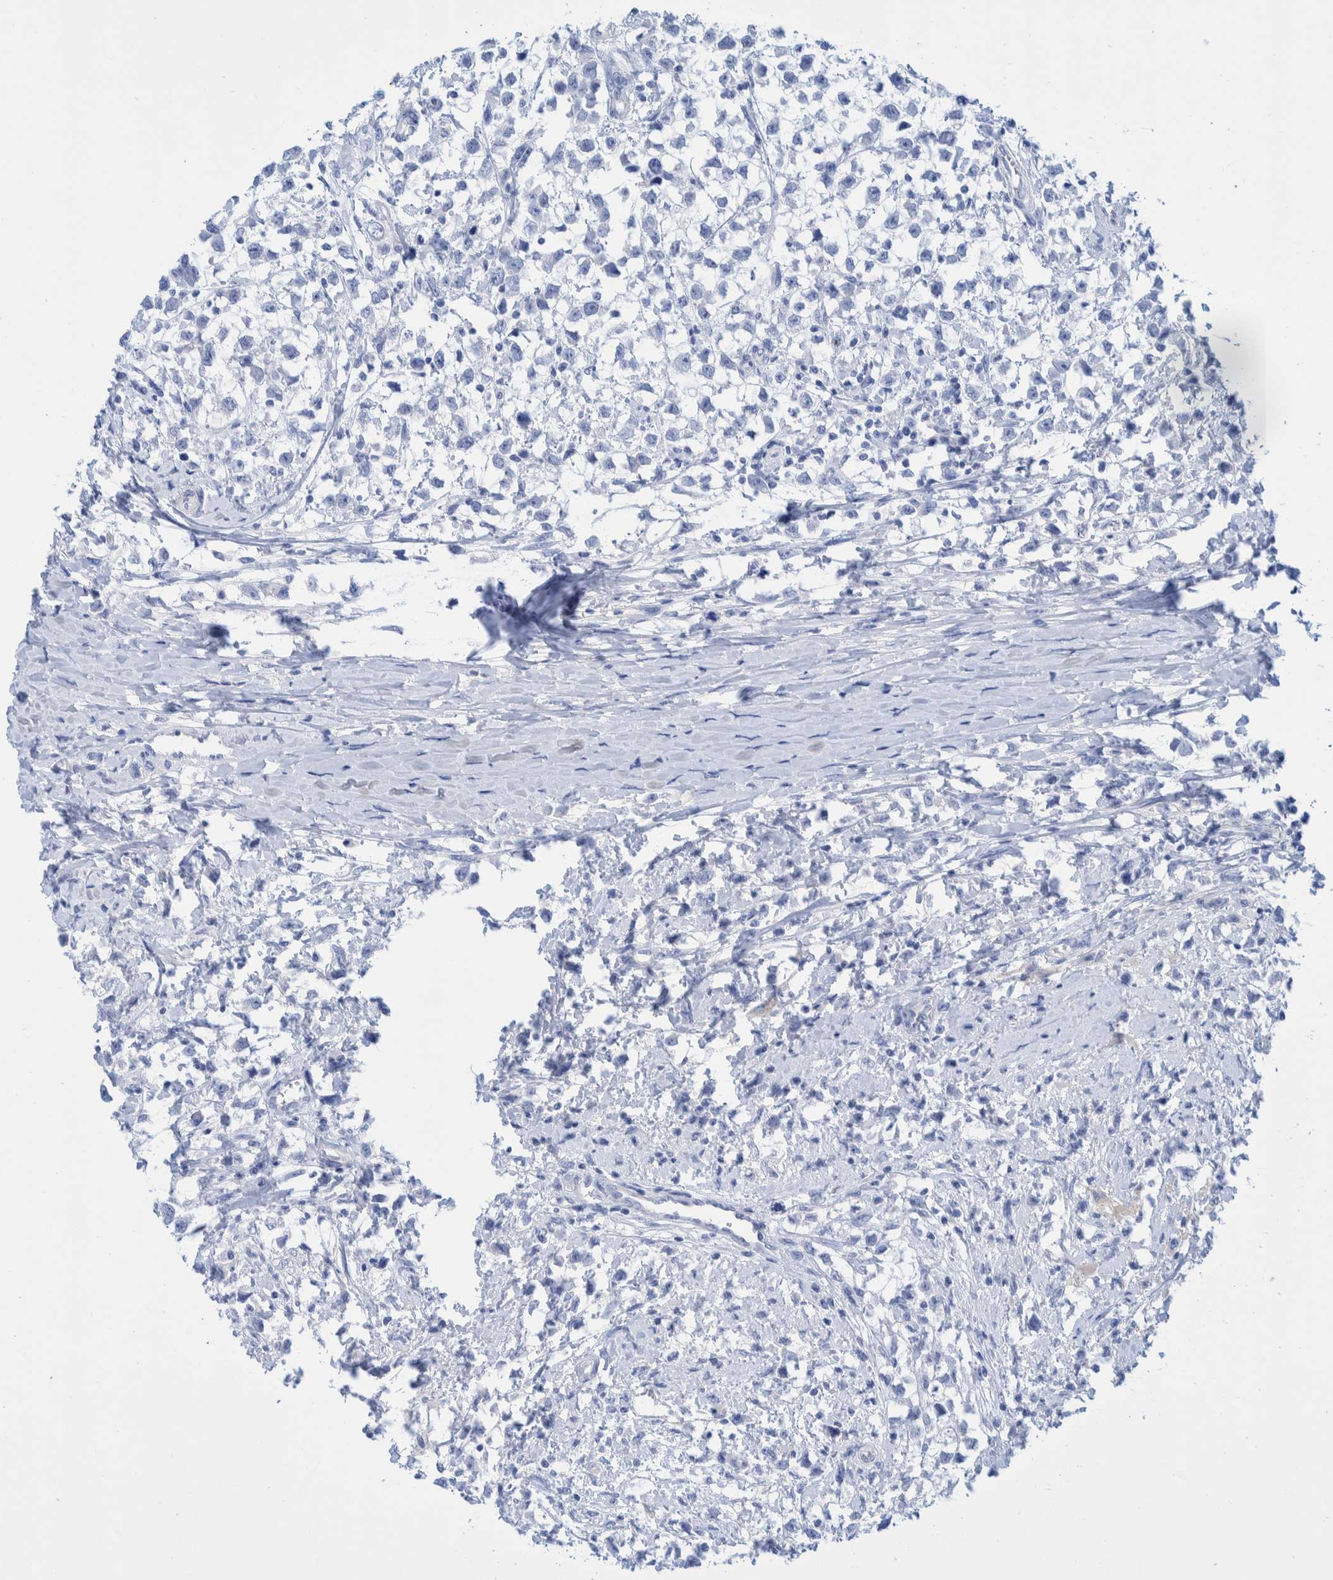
{"staining": {"intensity": "negative", "quantity": "none", "location": "none"}, "tissue": "testis cancer", "cell_type": "Tumor cells", "image_type": "cancer", "snomed": [{"axis": "morphology", "description": "Seminoma, NOS"}, {"axis": "morphology", "description": "Carcinoma, Embryonal, NOS"}, {"axis": "topography", "description": "Testis"}], "caption": "An immunohistochemistry micrograph of testis cancer (embryonal carcinoma) is shown. There is no staining in tumor cells of testis cancer (embryonal carcinoma).", "gene": "PERP", "patient": {"sex": "male", "age": 51}}